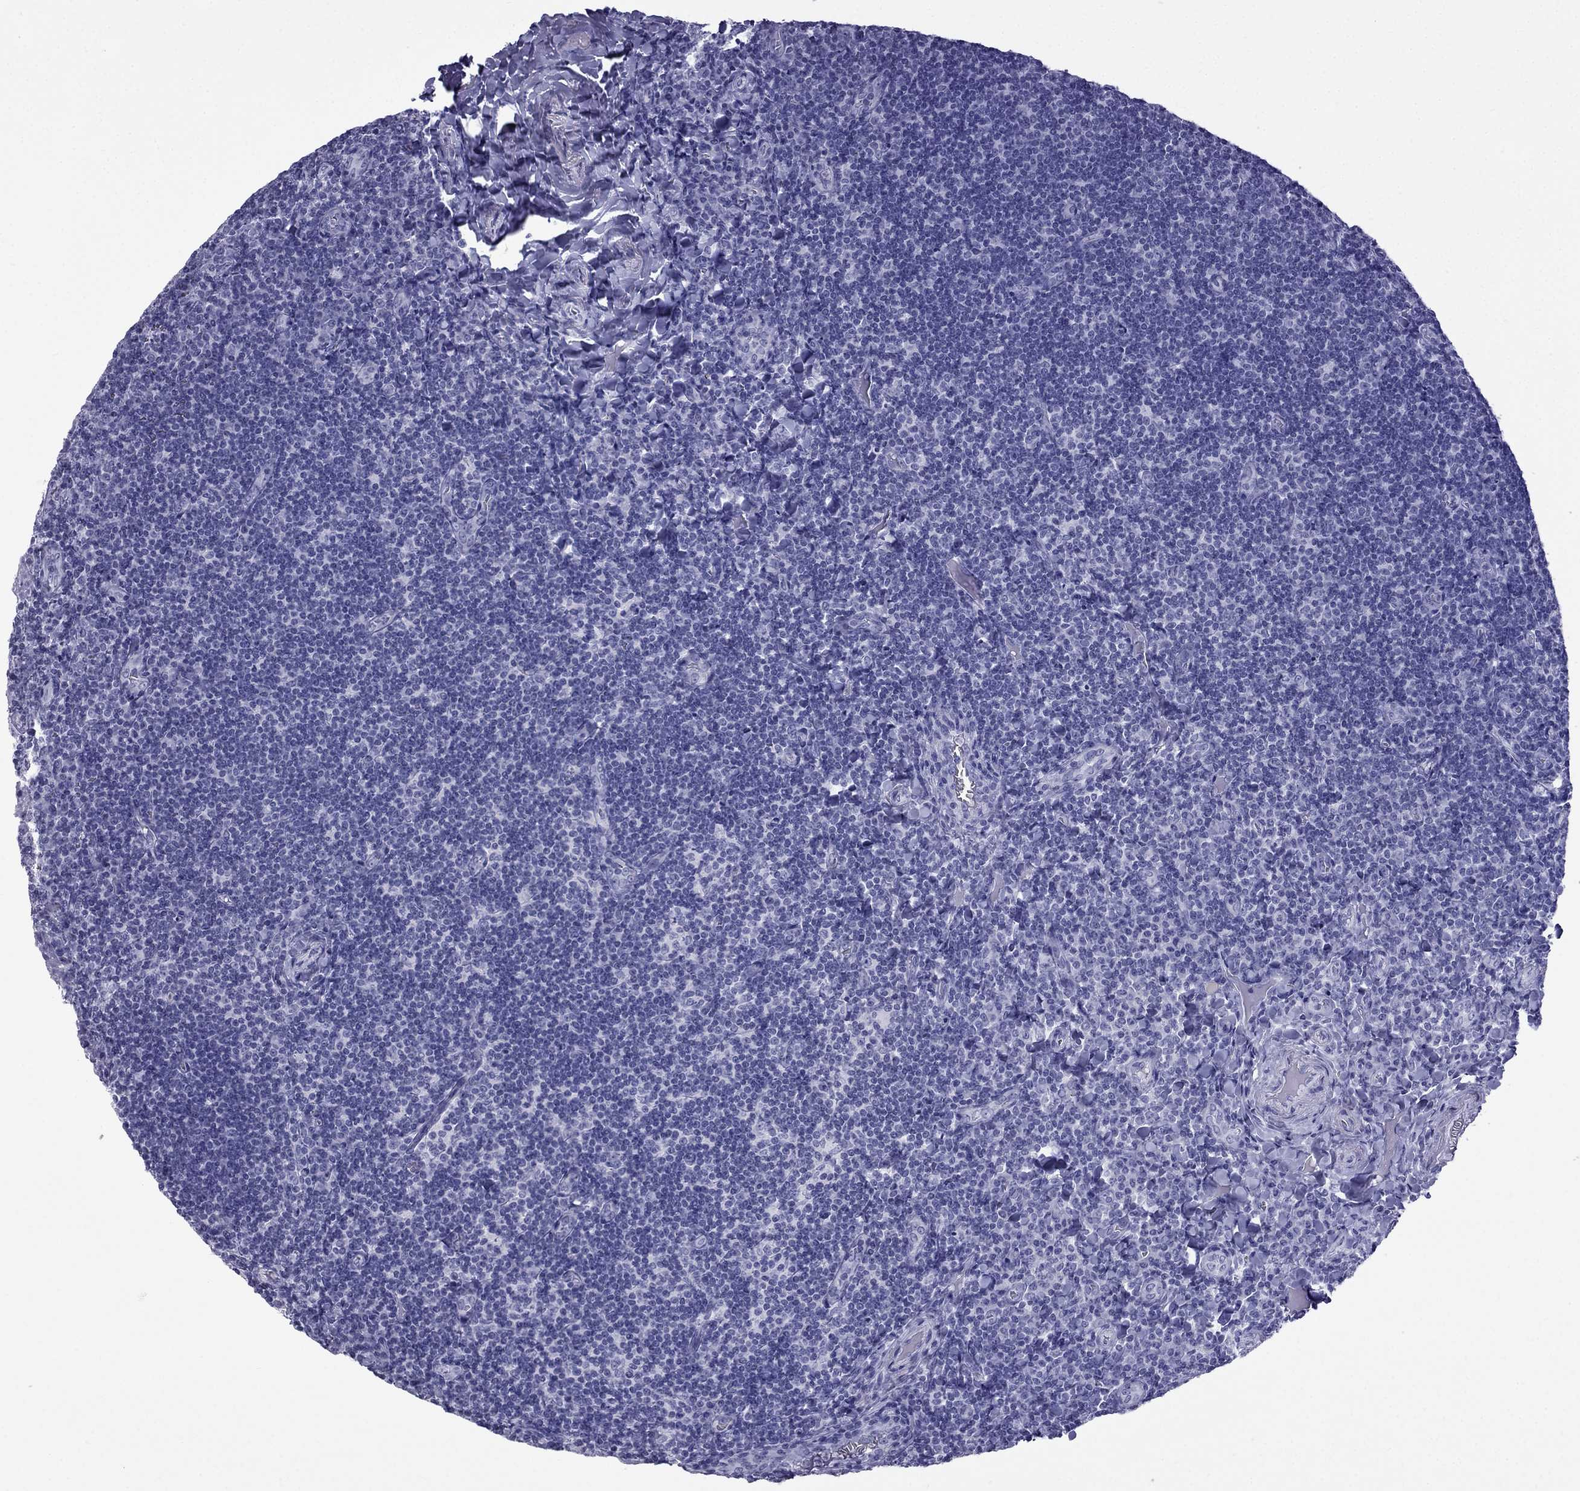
{"staining": {"intensity": "negative", "quantity": "none", "location": "none"}, "tissue": "tonsil", "cell_type": "Germinal center cells", "image_type": "normal", "snomed": [{"axis": "morphology", "description": "Normal tissue, NOS"}, {"axis": "morphology", "description": "Inflammation, NOS"}, {"axis": "topography", "description": "Tonsil"}], "caption": "DAB (3,3'-diaminobenzidine) immunohistochemical staining of normal tonsil reveals no significant positivity in germinal center cells.", "gene": "TFF3", "patient": {"sex": "female", "age": 31}}